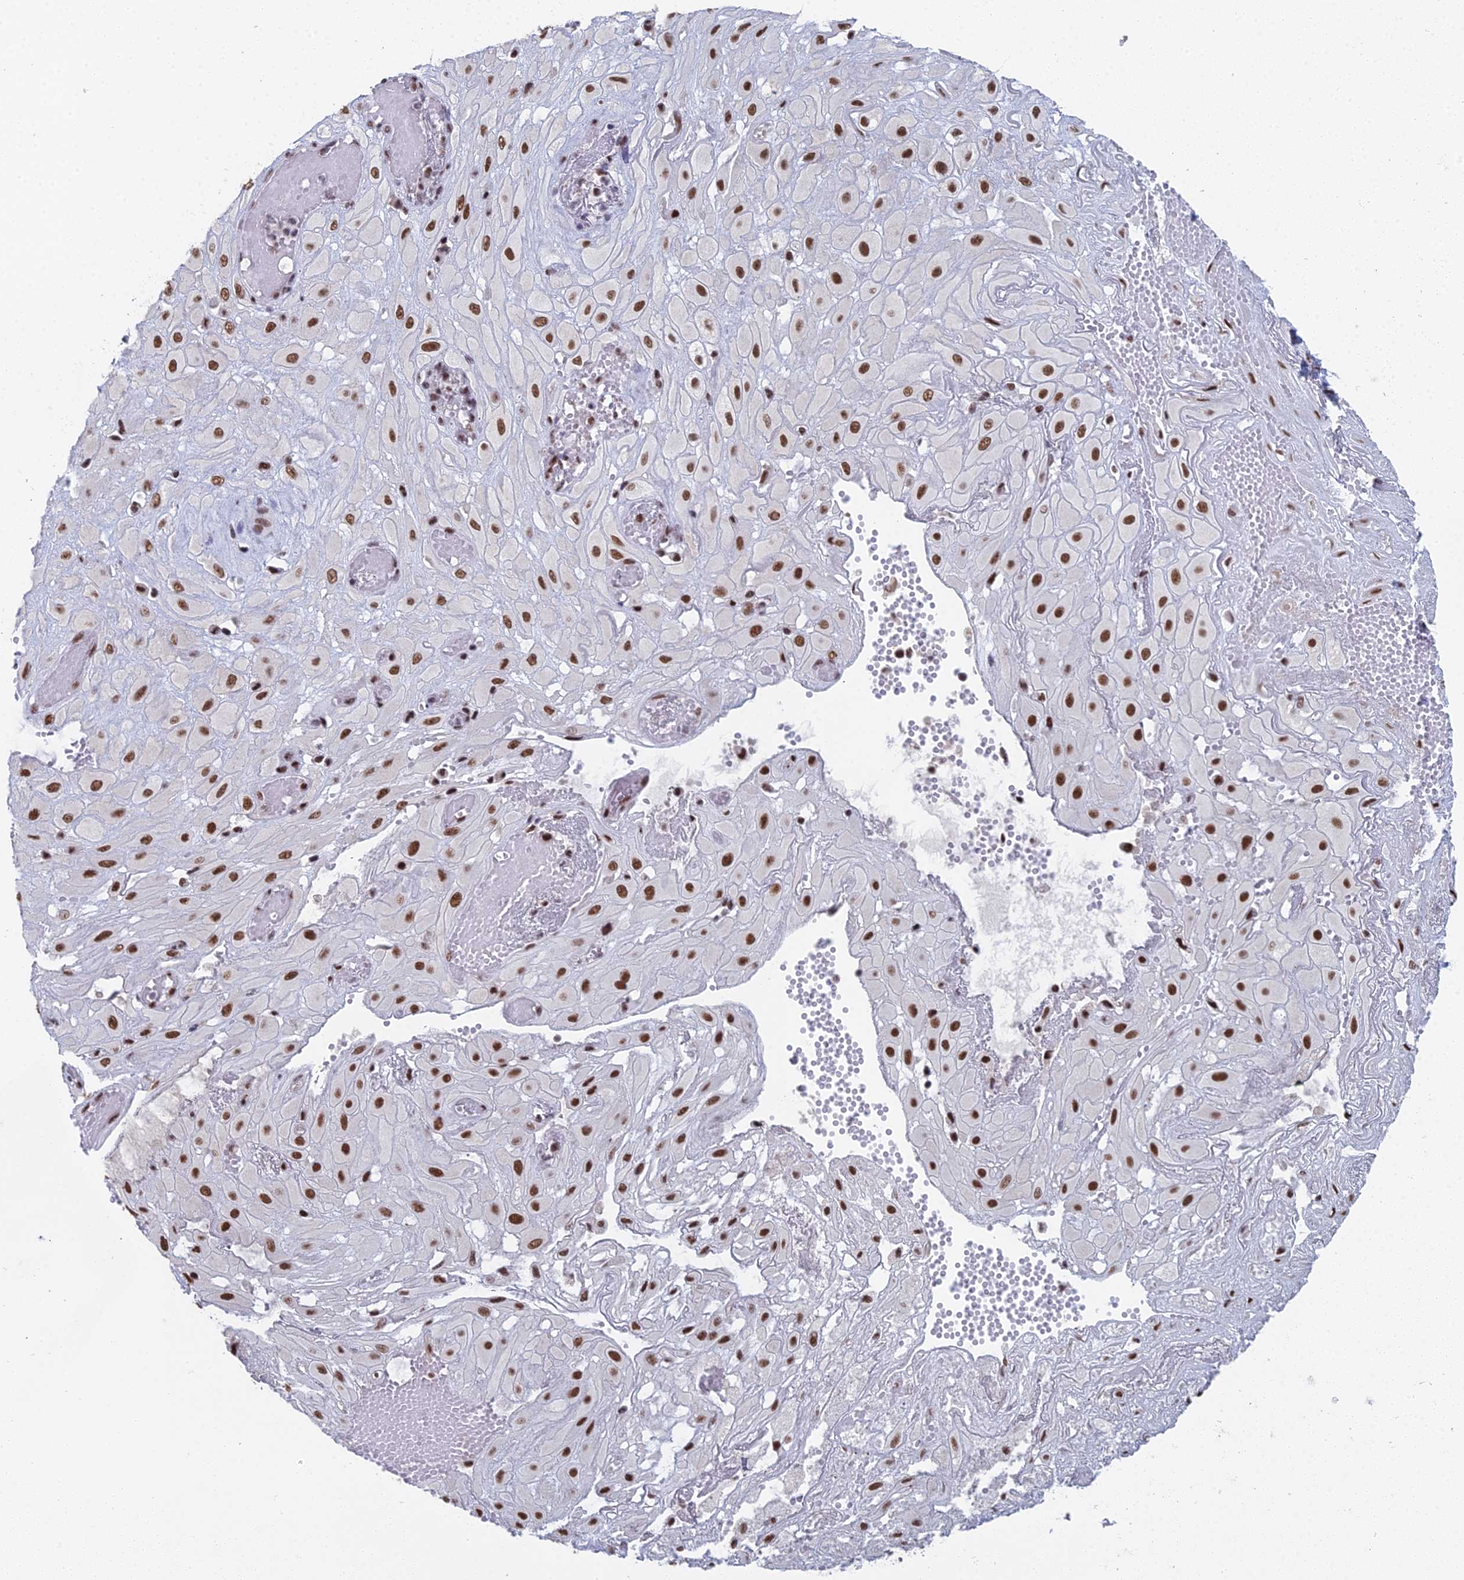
{"staining": {"intensity": "strong", "quantity": ">75%", "location": "nuclear"}, "tissue": "cervical cancer", "cell_type": "Tumor cells", "image_type": "cancer", "snomed": [{"axis": "morphology", "description": "Squamous cell carcinoma, NOS"}, {"axis": "topography", "description": "Cervix"}], "caption": "Immunohistochemical staining of human cervical cancer (squamous cell carcinoma) exhibits high levels of strong nuclear protein positivity in approximately >75% of tumor cells. The staining was performed using DAB, with brown indicating positive protein expression. Nuclei are stained blue with hematoxylin.", "gene": "SF3B3", "patient": {"sex": "female", "age": 36}}